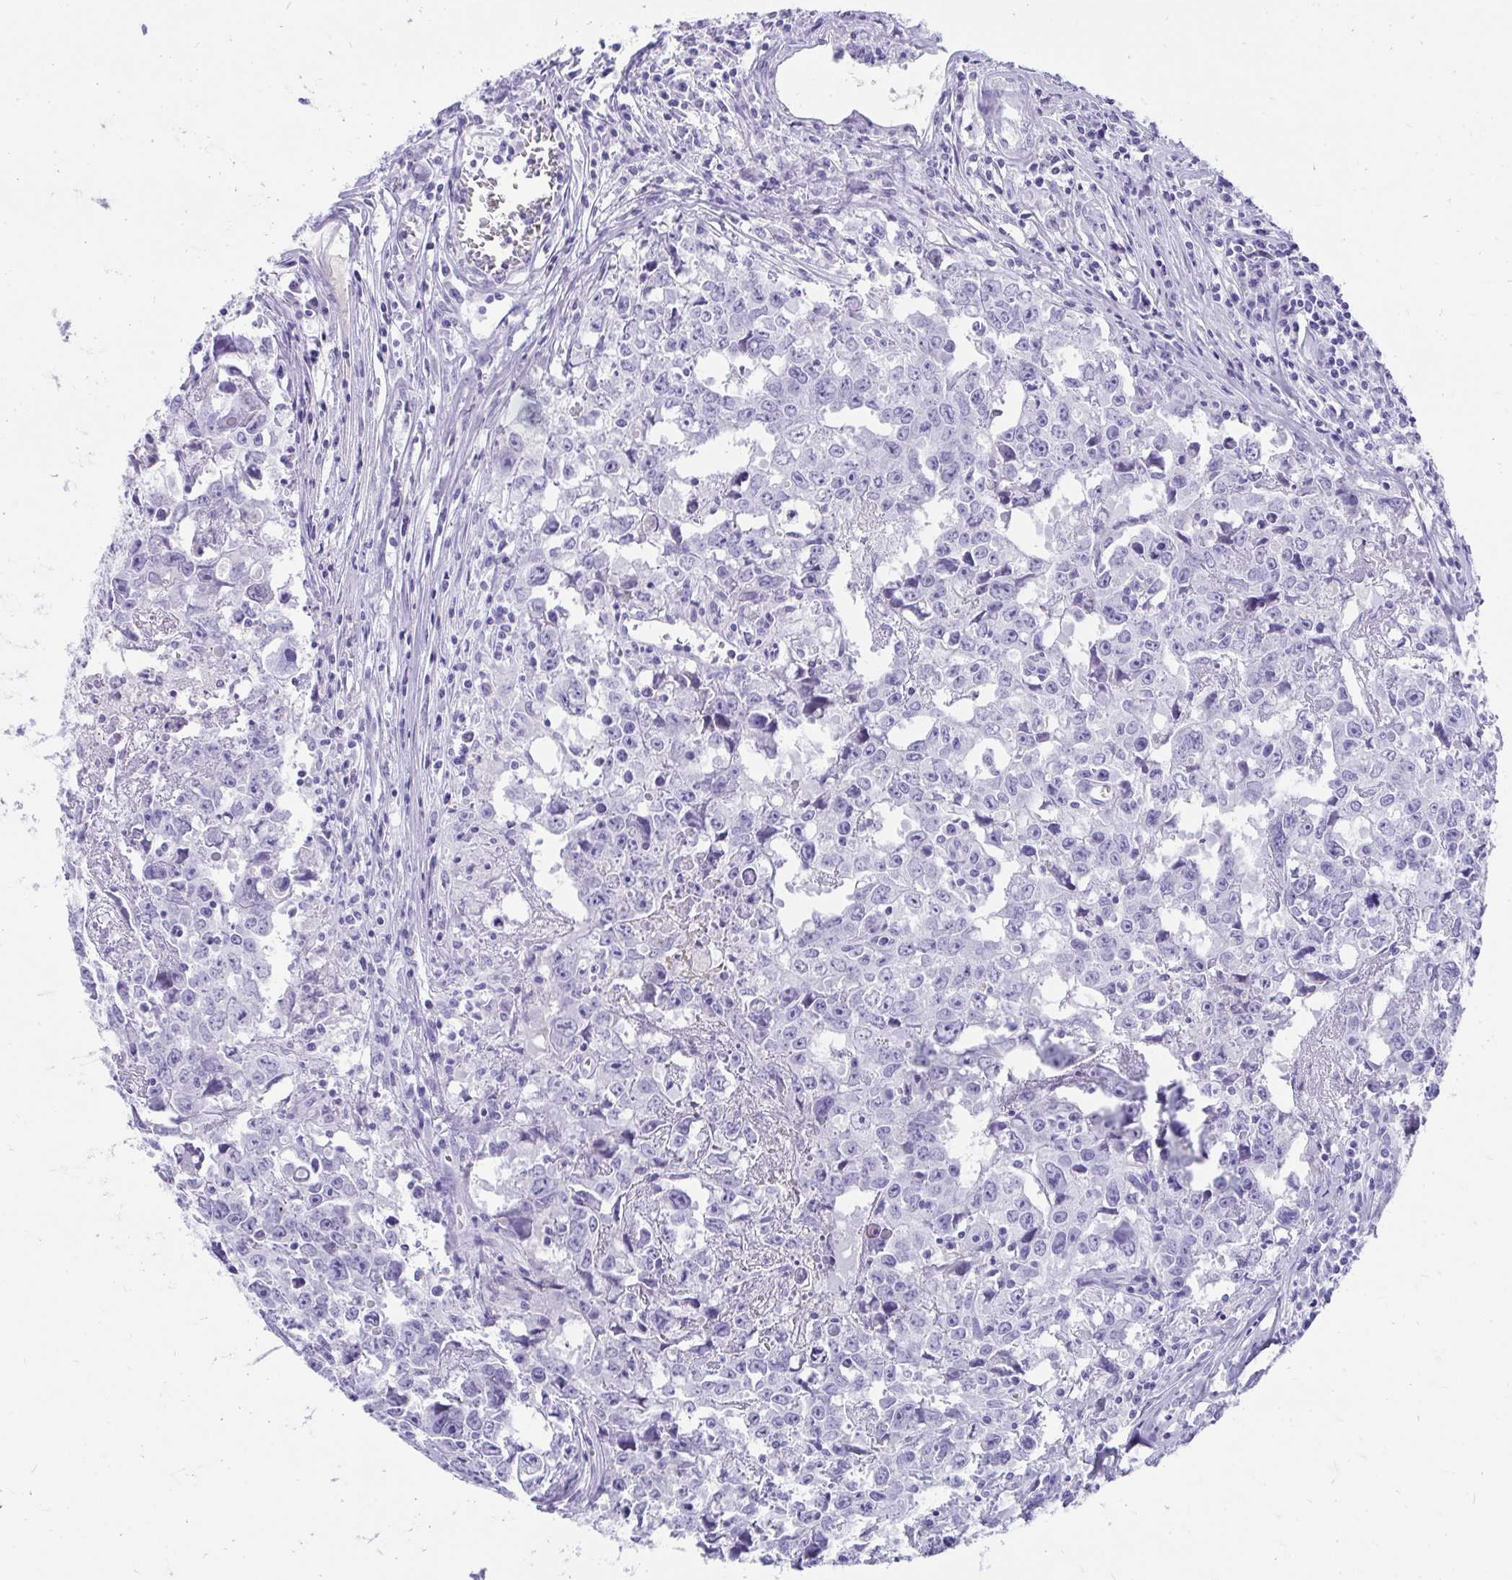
{"staining": {"intensity": "negative", "quantity": "none", "location": "none"}, "tissue": "testis cancer", "cell_type": "Tumor cells", "image_type": "cancer", "snomed": [{"axis": "morphology", "description": "Carcinoma, Embryonal, NOS"}, {"axis": "topography", "description": "Testis"}], "caption": "Immunohistochemistry (IHC) micrograph of embryonal carcinoma (testis) stained for a protein (brown), which exhibits no staining in tumor cells. (DAB immunohistochemistry visualized using brightfield microscopy, high magnification).", "gene": "TNNT1", "patient": {"sex": "male", "age": 22}}